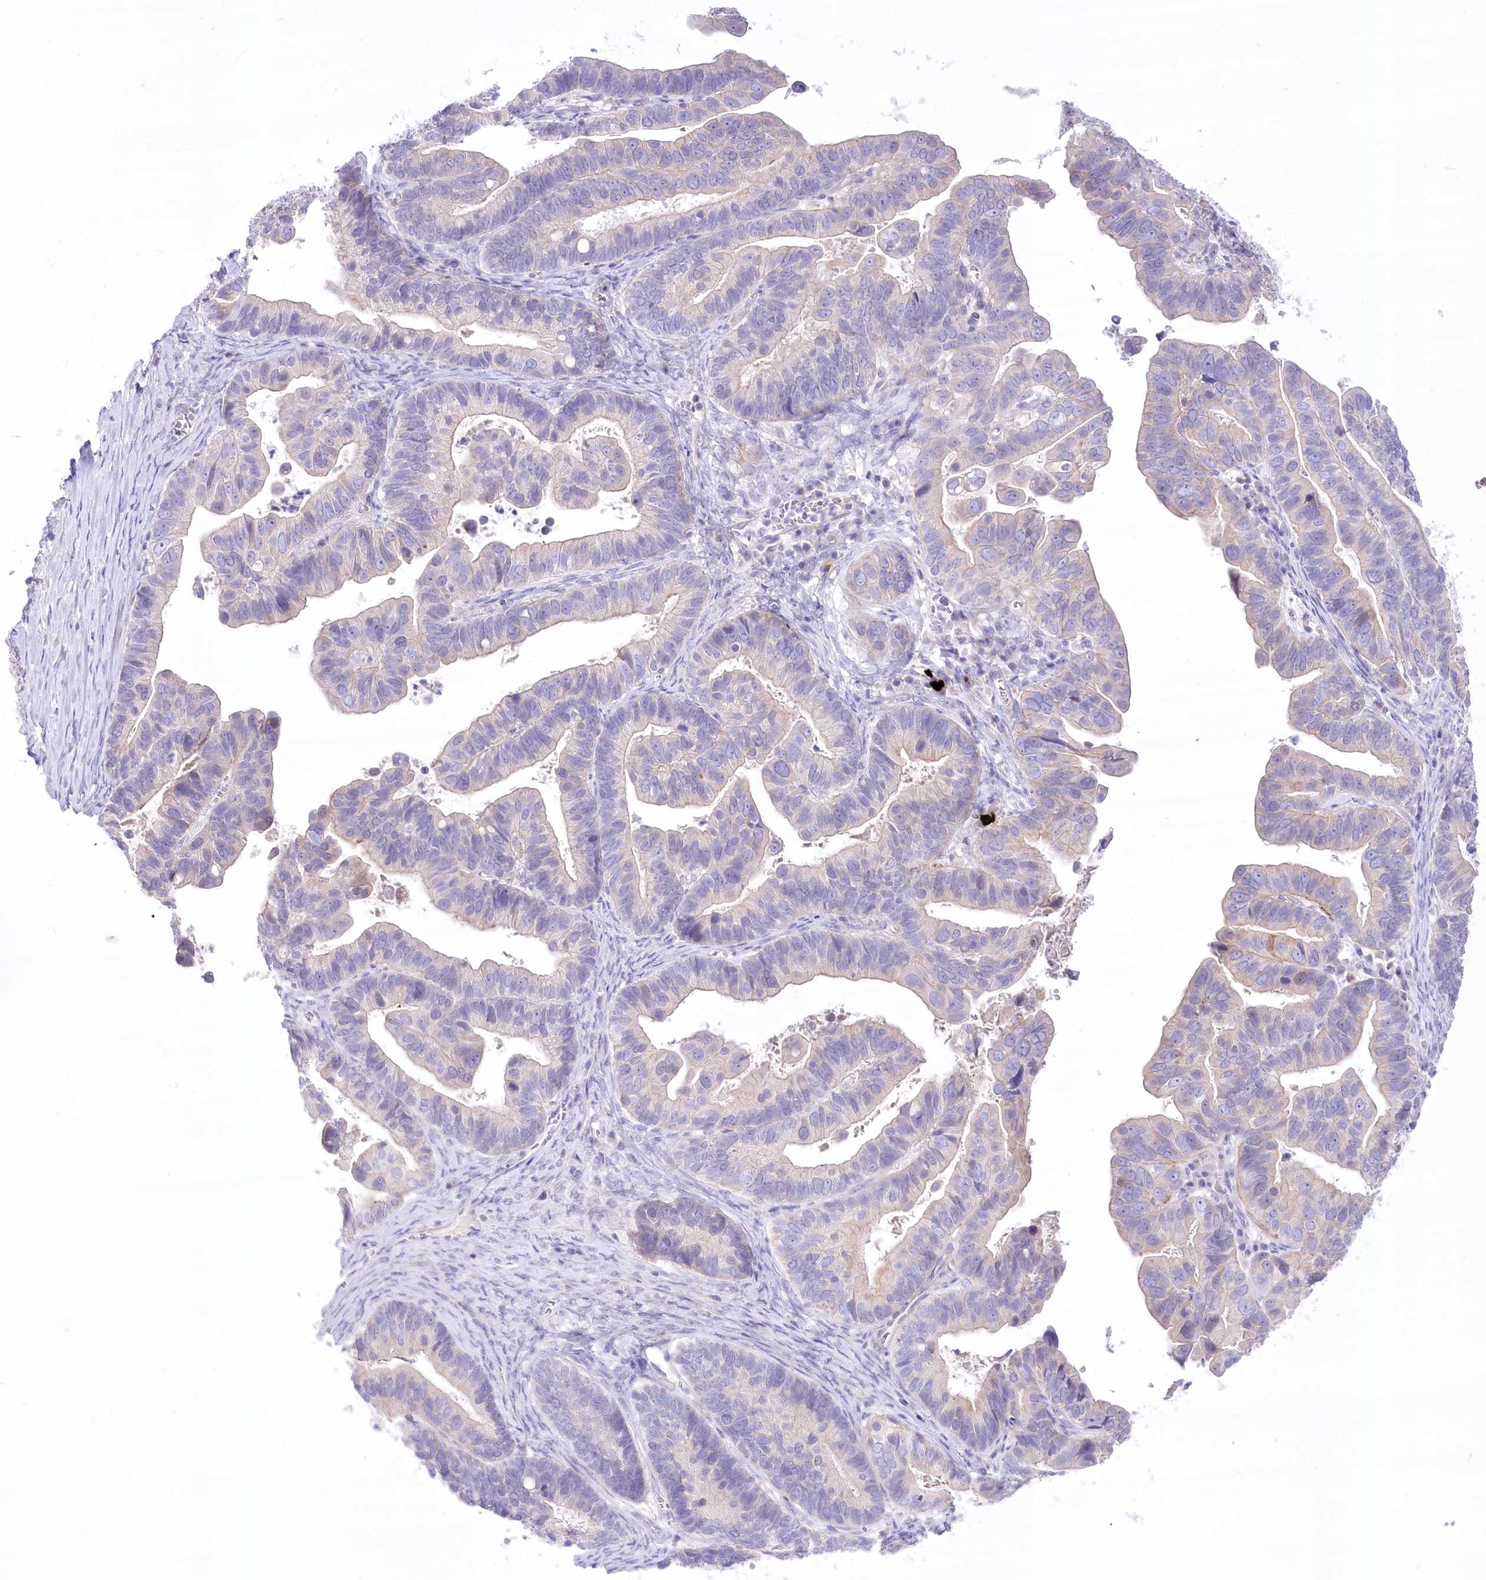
{"staining": {"intensity": "weak", "quantity": "<25%", "location": "cytoplasmic/membranous"}, "tissue": "ovarian cancer", "cell_type": "Tumor cells", "image_type": "cancer", "snomed": [{"axis": "morphology", "description": "Cystadenocarcinoma, serous, NOS"}, {"axis": "topography", "description": "Ovary"}], "caption": "An IHC image of ovarian cancer (serous cystadenocarcinoma) is shown. There is no staining in tumor cells of ovarian cancer (serous cystadenocarcinoma).", "gene": "HELT", "patient": {"sex": "female", "age": 56}}